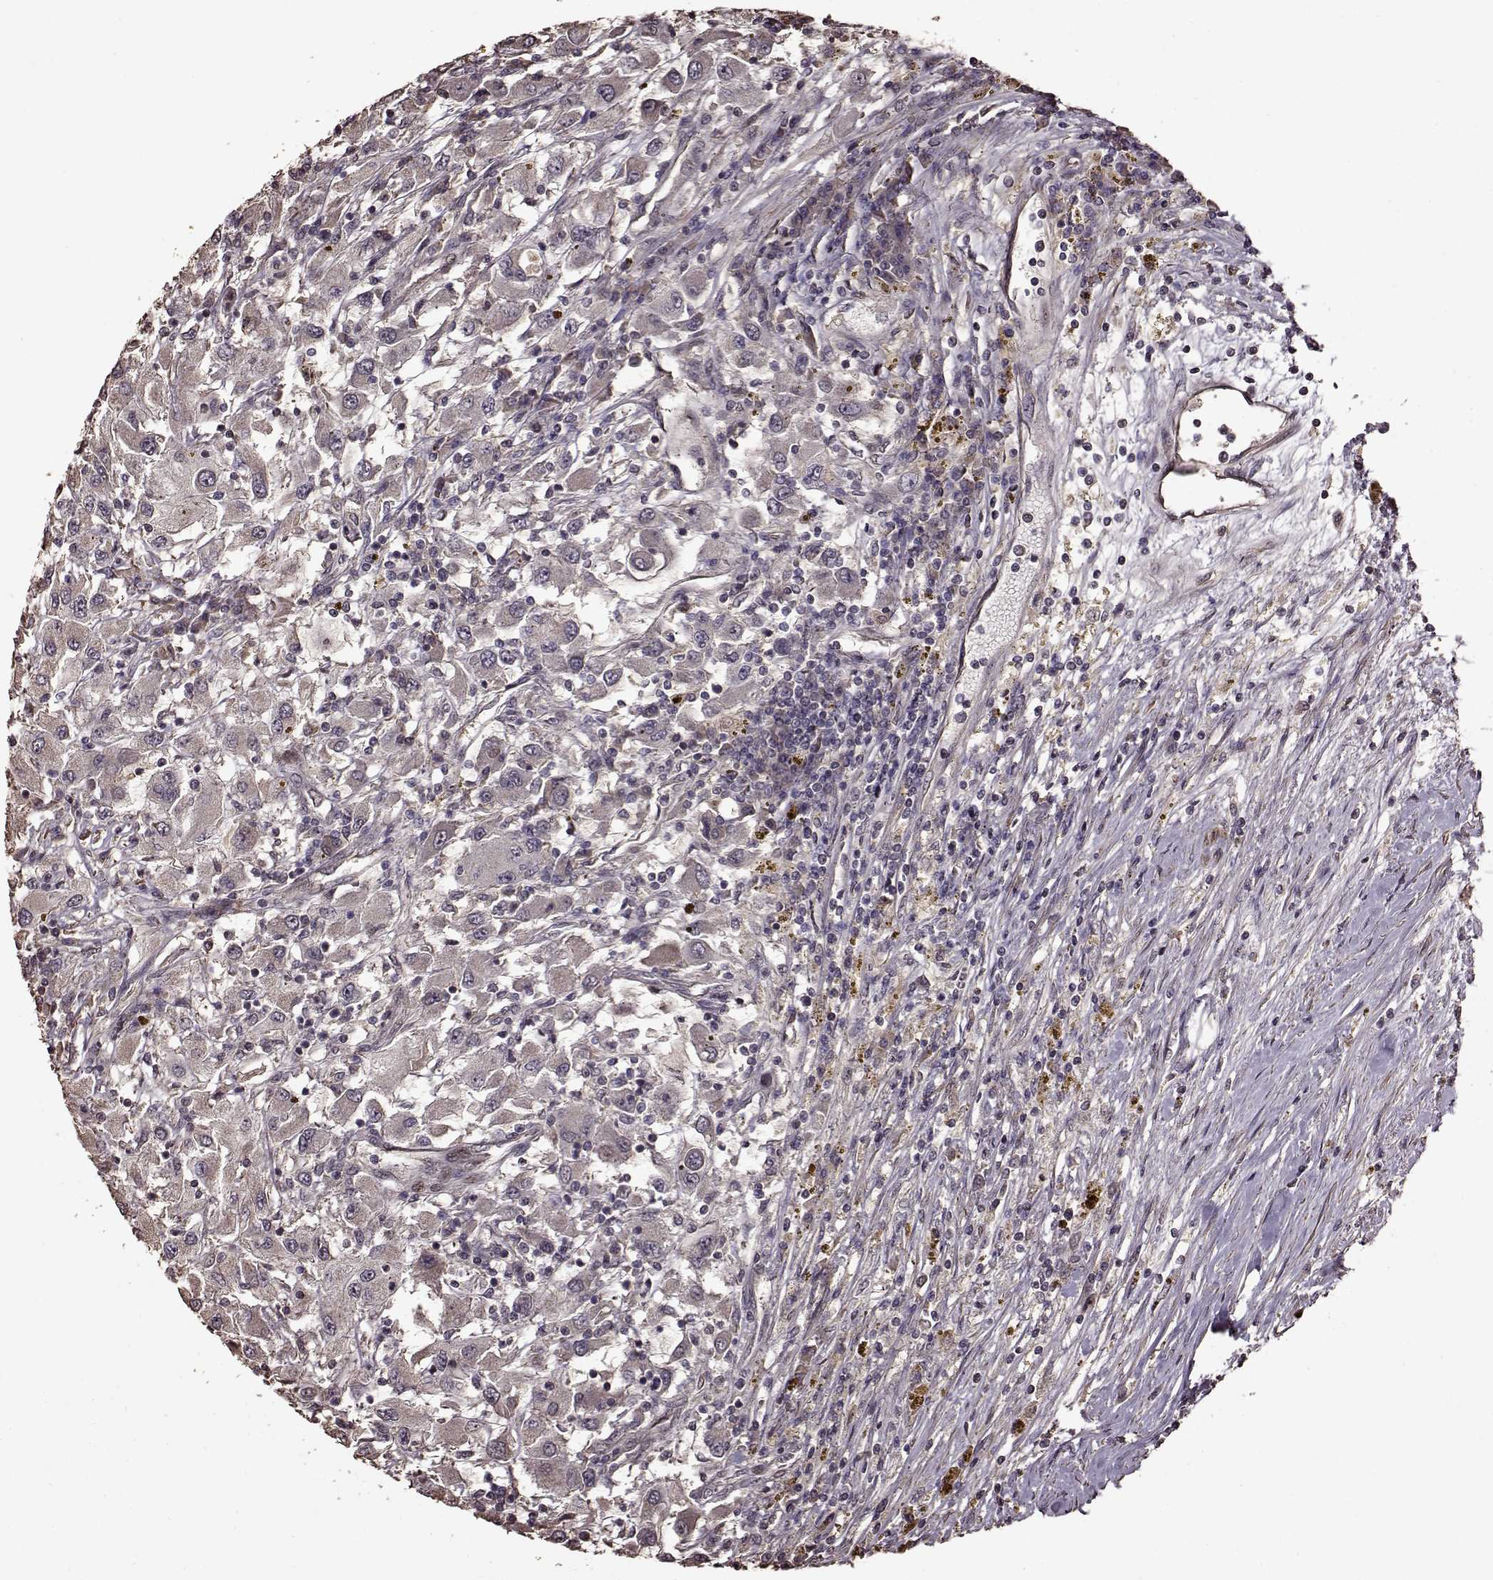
{"staining": {"intensity": "weak", "quantity": "<25%", "location": "cytoplasmic/membranous"}, "tissue": "renal cancer", "cell_type": "Tumor cells", "image_type": "cancer", "snomed": [{"axis": "morphology", "description": "Adenocarcinoma, NOS"}, {"axis": "topography", "description": "Kidney"}], "caption": "IHC of human renal cancer shows no expression in tumor cells.", "gene": "FBXW11", "patient": {"sex": "female", "age": 67}}